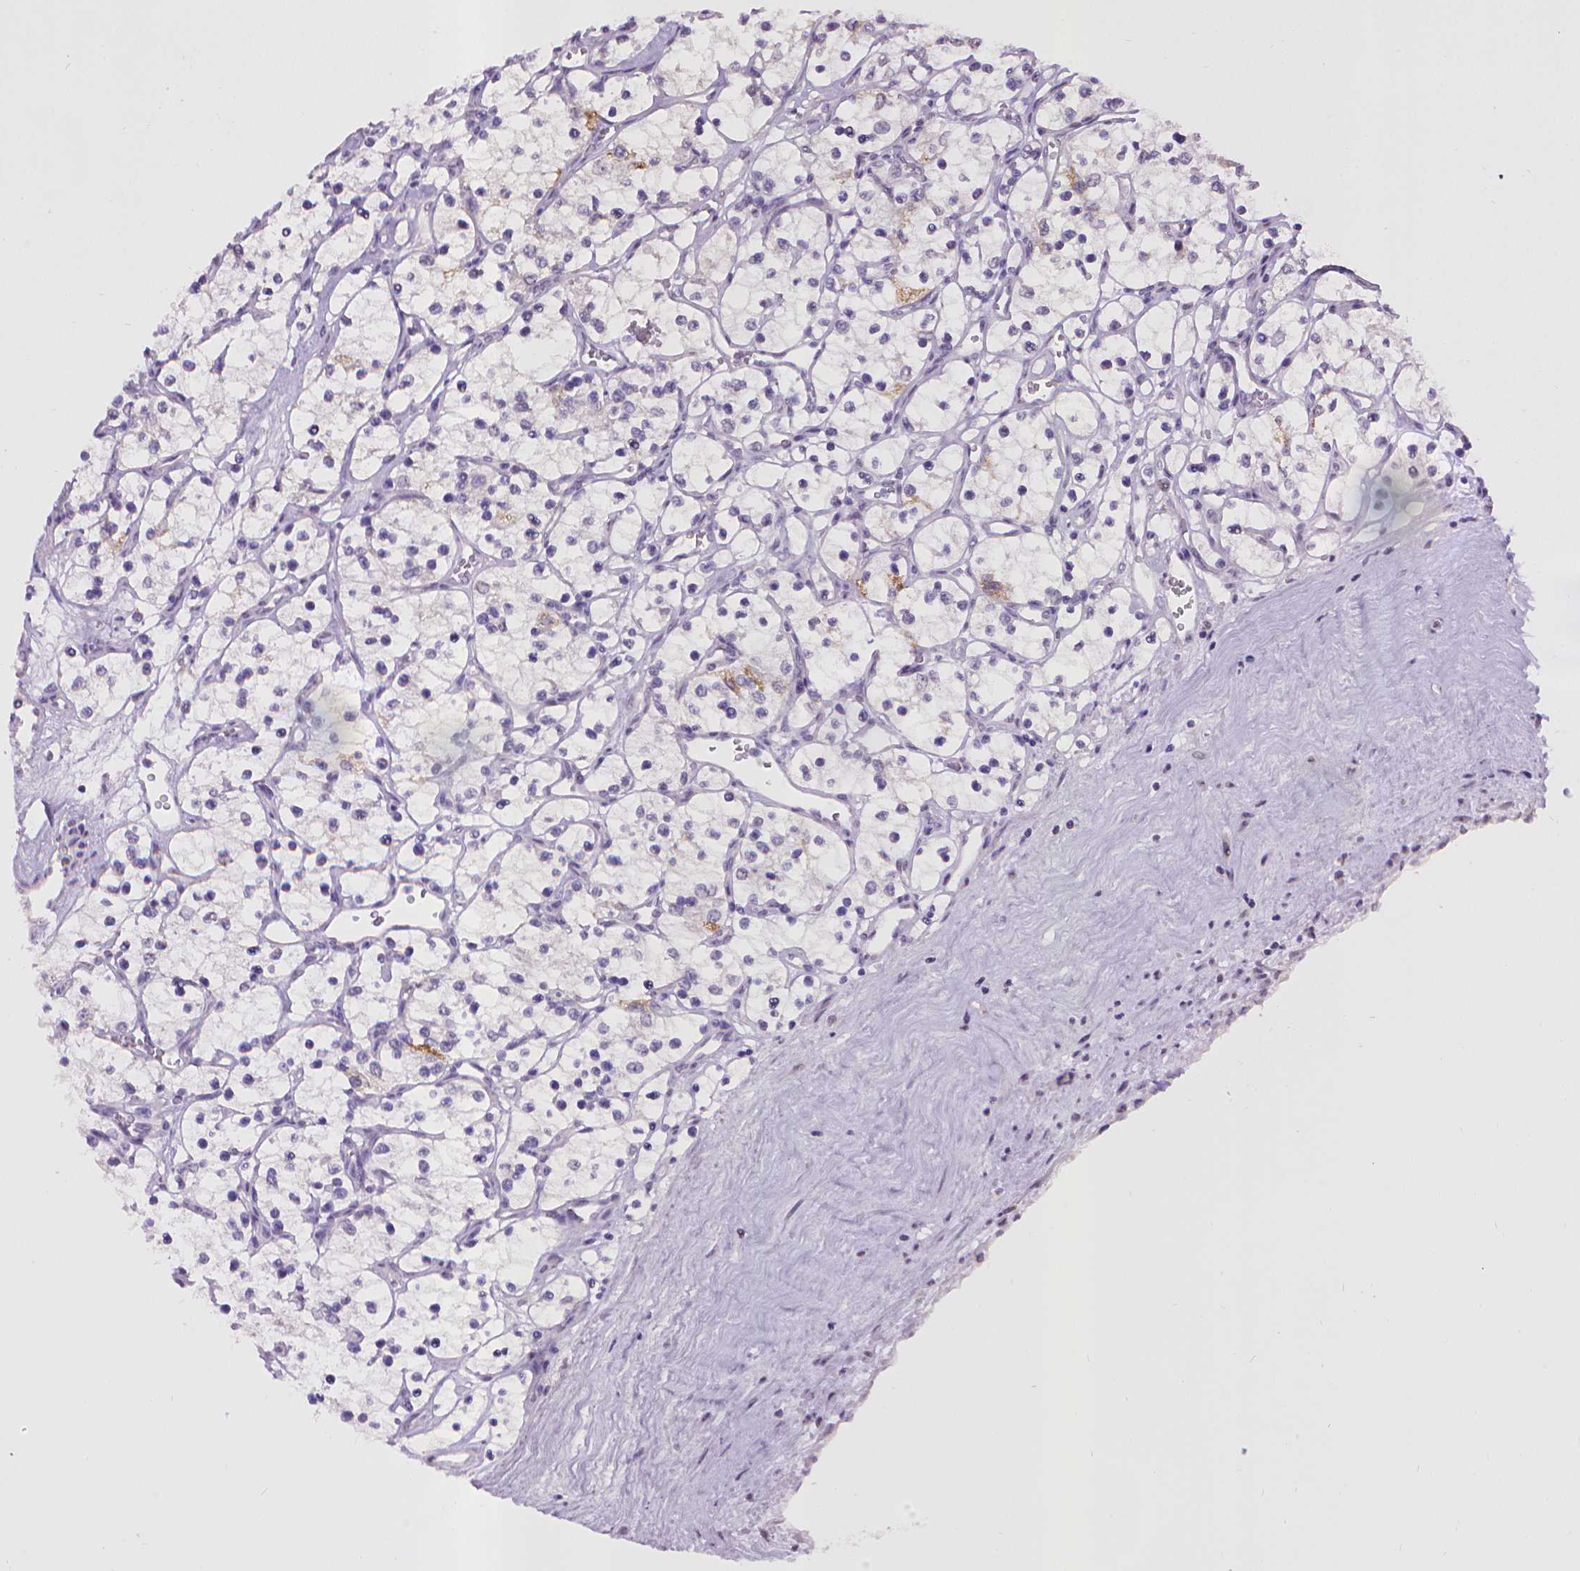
{"staining": {"intensity": "moderate", "quantity": "<25%", "location": "cytoplasmic/membranous"}, "tissue": "renal cancer", "cell_type": "Tumor cells", "image_type": "cancer", "snomed": [{"axis": "morphology", "description": "Adenocarcinoma, NOS"}, {"axis": "topography", "description": "Kidney"}], "caption": "Tumor cells demonstrate low levels of moderate cytoplasmic/membranous staining in about <25% of cells in renal cancer (adenocarcinoma). The staining was performed using DAB (3,3'-diaminobenzidine), with brown indicating positive protein expression. Nuclei are stained blue with hematoxylin.", "gene": "KMO", "patient": {"sex": "female", "age": 69}}